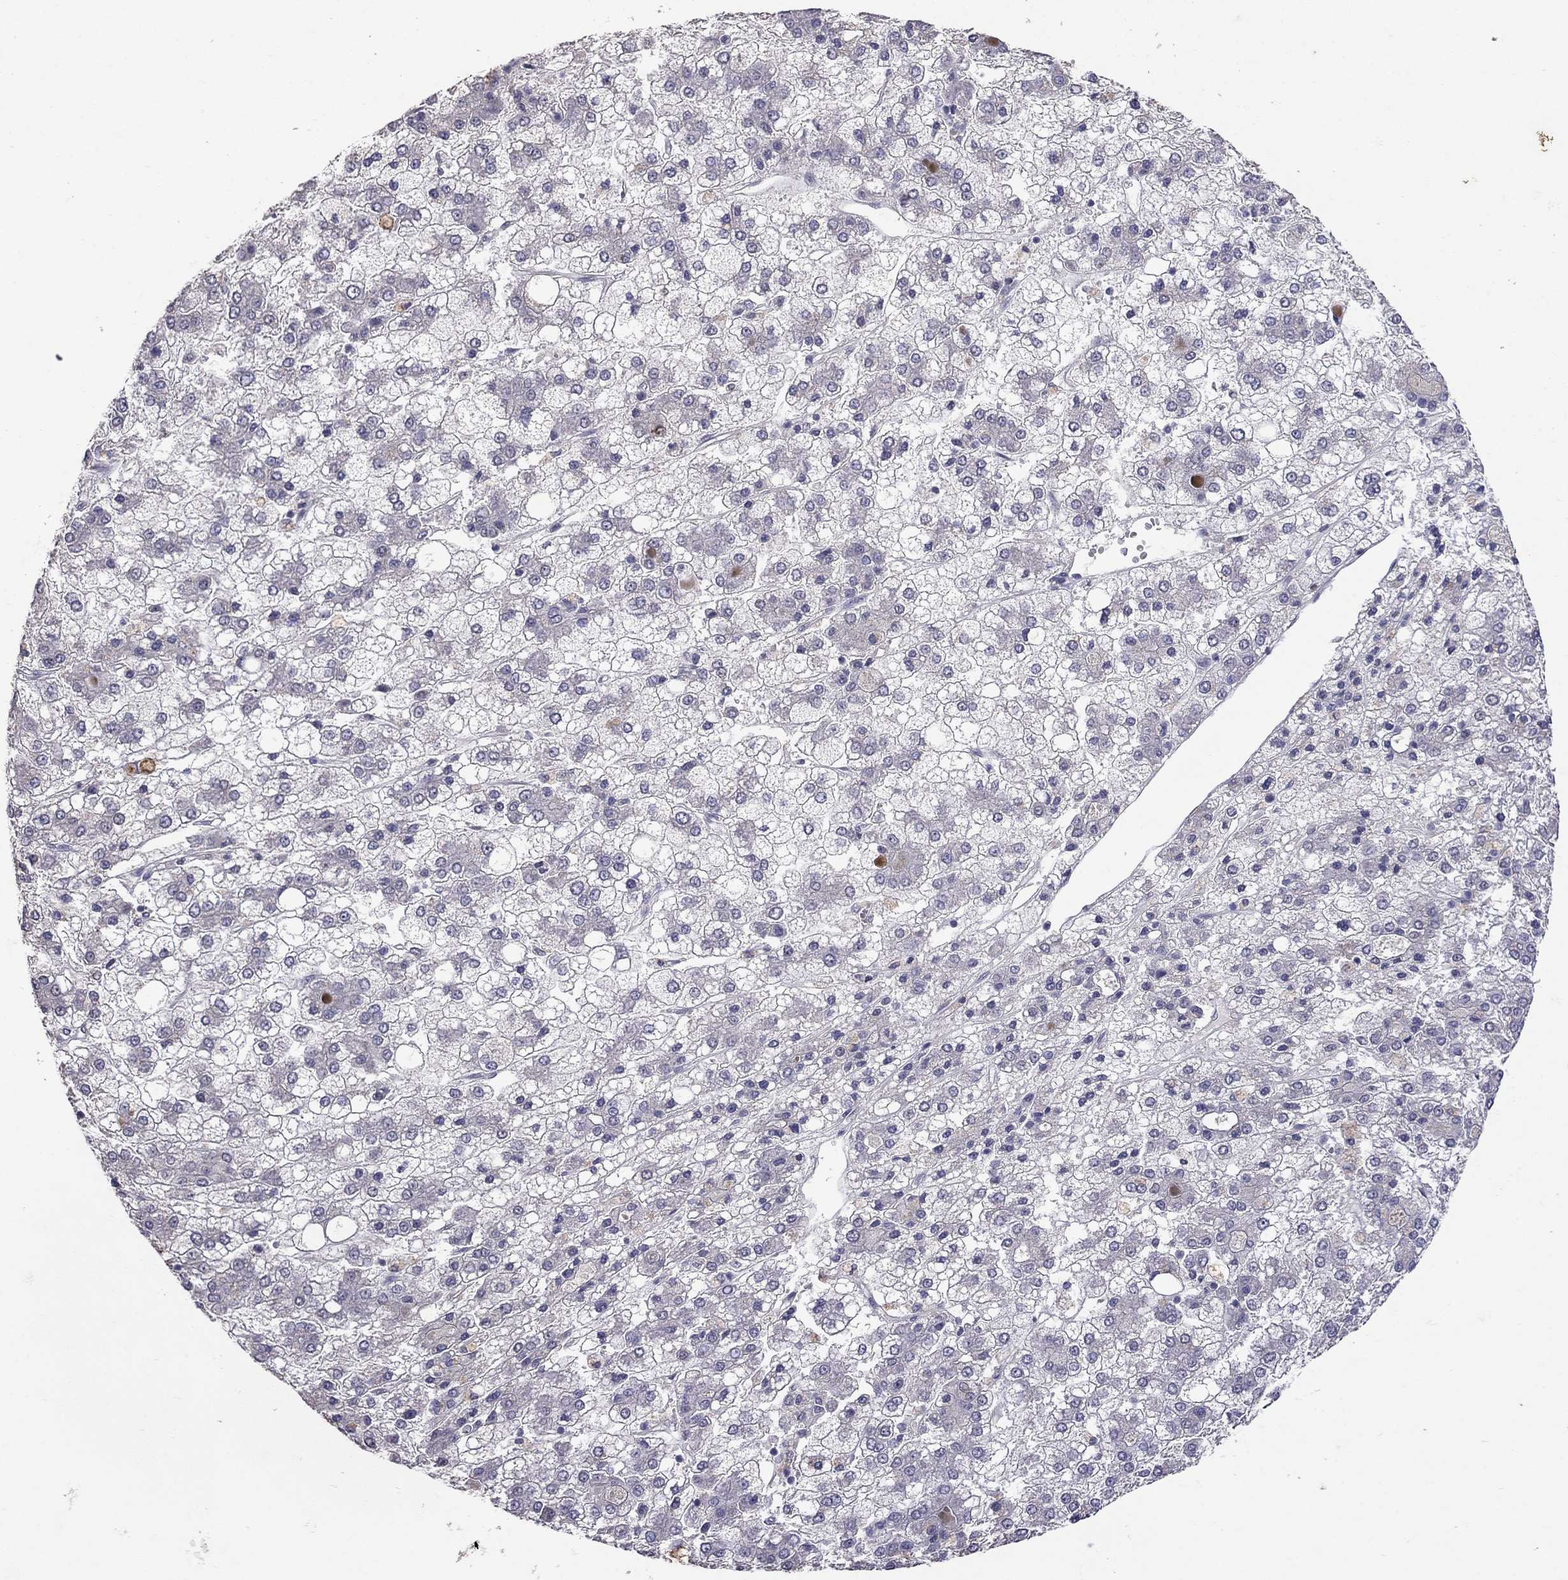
{"staining": {"intensity": "negative", "quantity": "none", "location": "none"}, "tissue": "liver cancer", "cell_type": "Tumor cells", "image_type": "cancer", "snomed": [{"axis": "morphology", "description": "Carcinoma, Hepatocellular, NOS"}, {"axis": "topography", "description": "Liver"}], "caption": "Tumor cells show no significant protein positivity in hepatocellular carcinoma (liver).", "gene": "FST", "patient": {"sex": "male", "age": 73}}